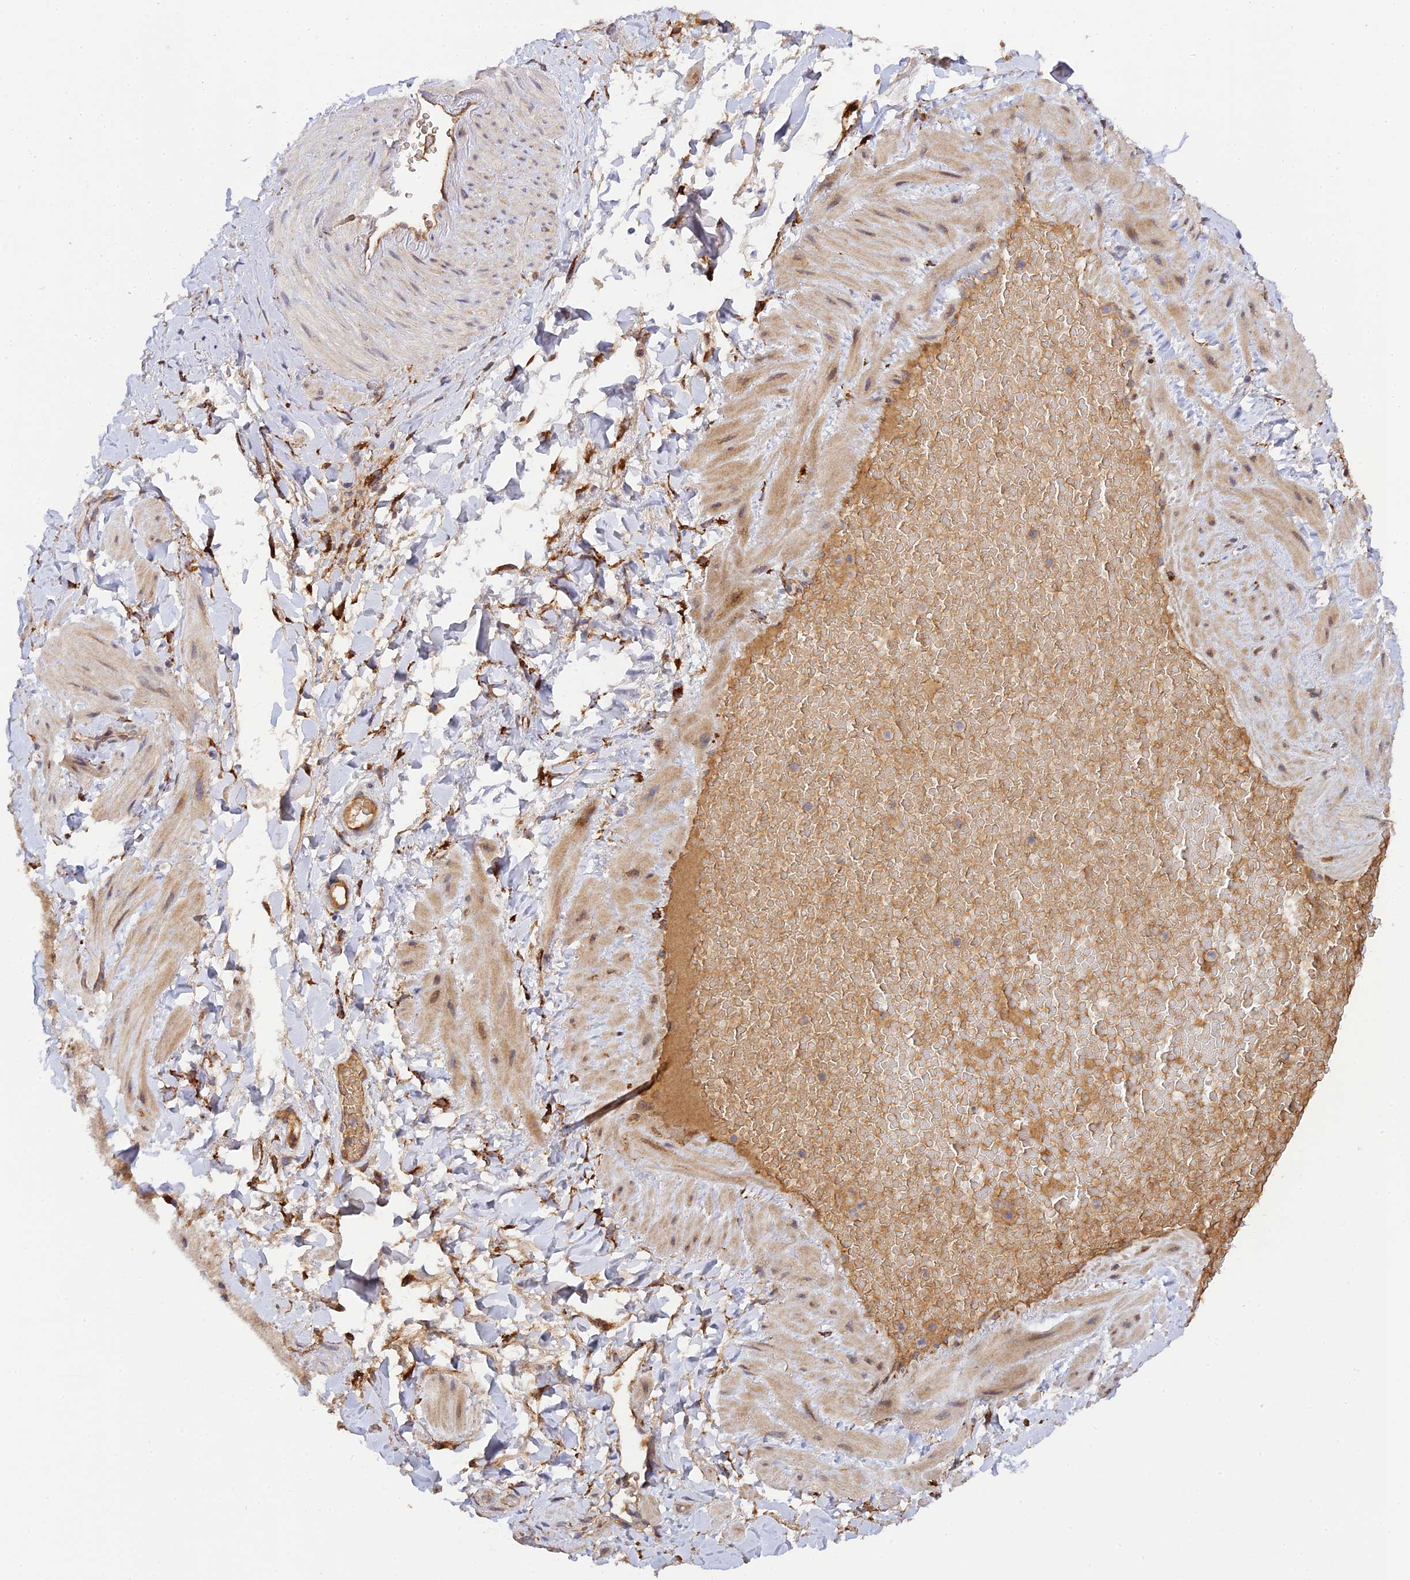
{"staining": {"intensity": "negative", "quantity": "none", "location": "none"}, "tissue": "adipose tissue", "cell_type": "Adipocytes", "image_type": "normal", "snomed": [{"axis": "morphology", "description": "Normal tissue, NOS"}, {"axis": "topography", "description": "Soft tissue"}, {"axis": "topography", "description": "Vascular tissue"}], "caption": "DAB (3,3'-diaminobenzidine) immunohistochemical staining of normal human adipose tissue demonstrates no significant expression in adipocytes.", "gene": "P3H3", "patient": {"sex": "male", "age": 54}}